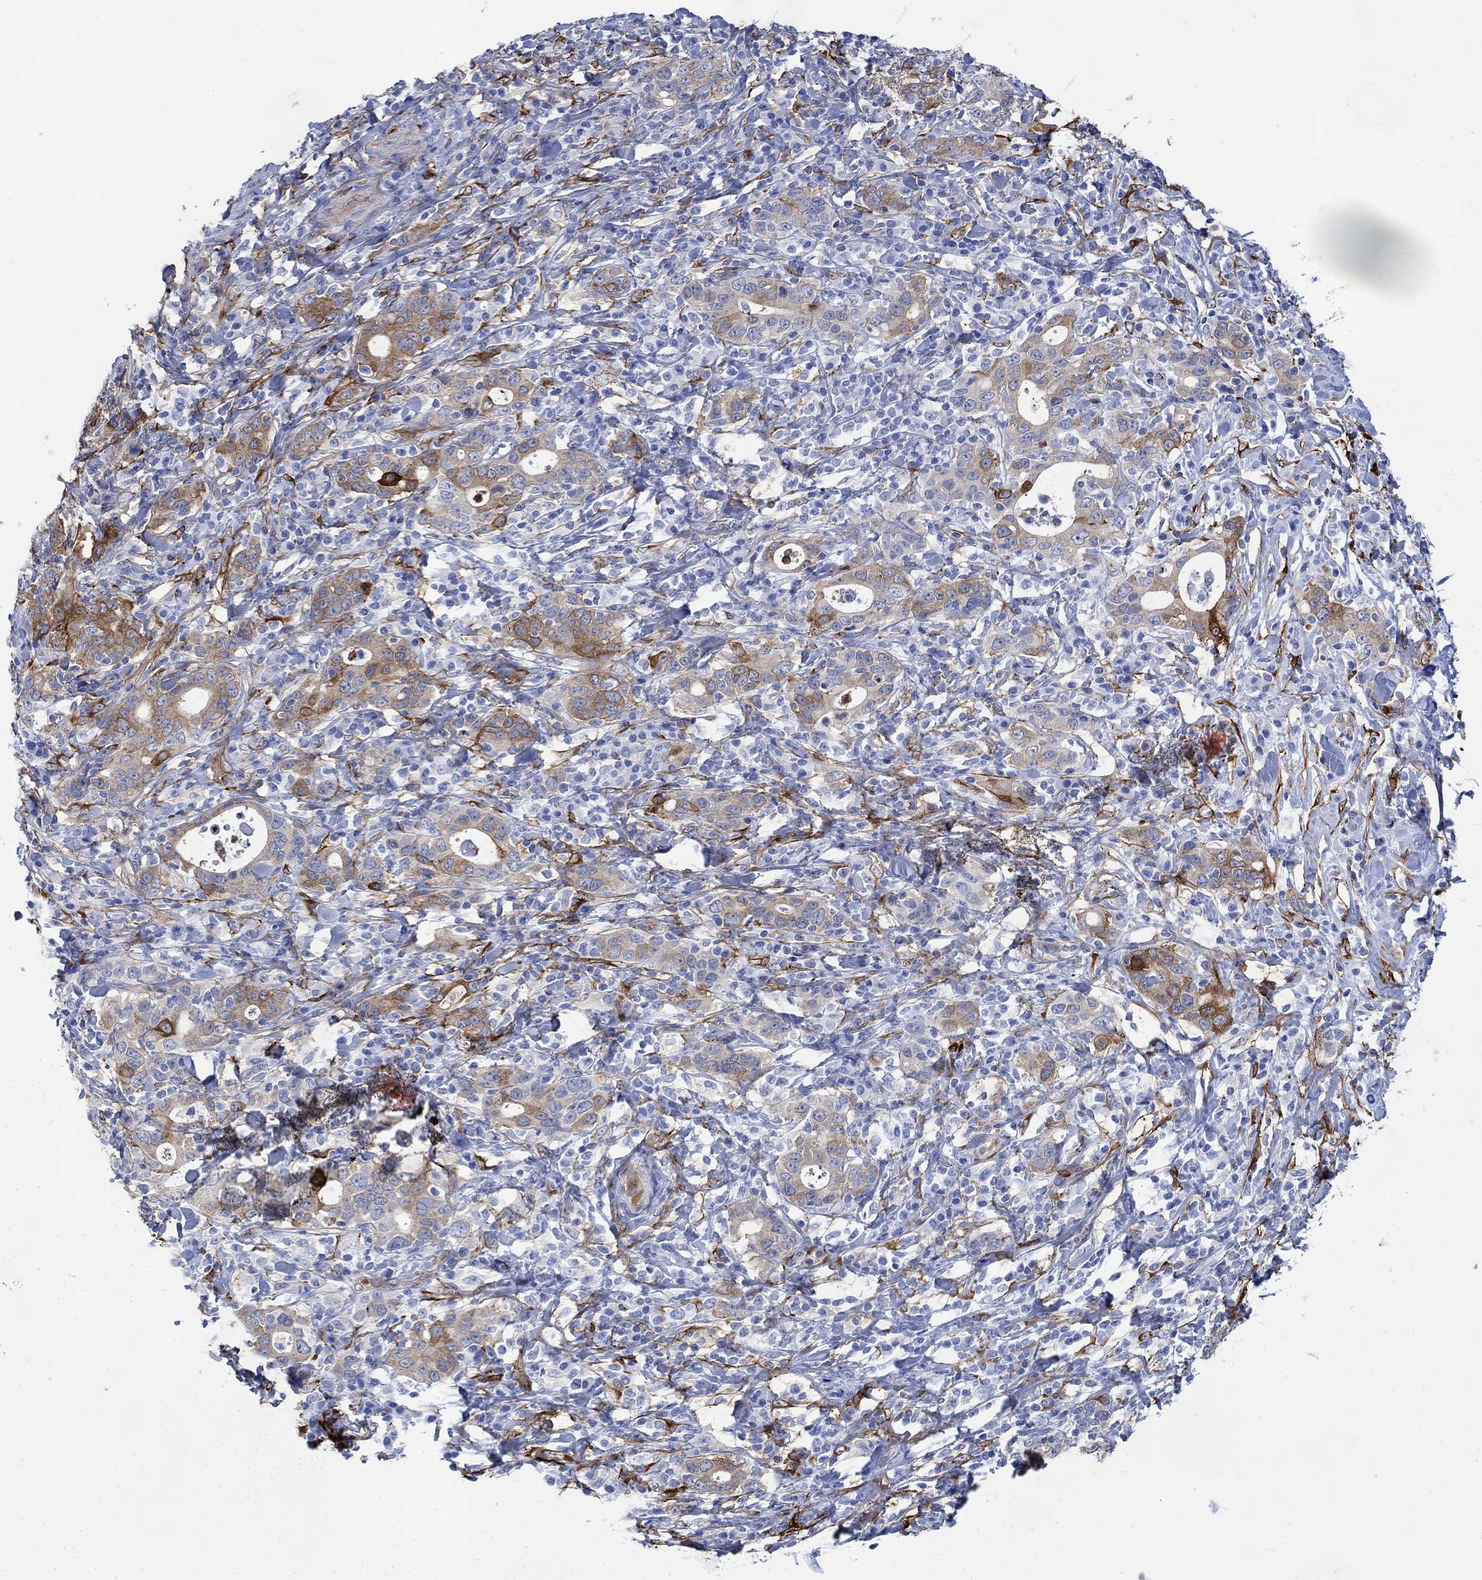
{"staining": {"intensity": "strong", "quantity": "<25%", "location": "cytoplasmic/membranous"}, "tissue": "stomach cancer", "cell_type": "Tumor cells", "image_type": "cancer", "snomed": [{"axis": "morphology", "description": "Adenocarcinoma, NOS"}, {"axis": "topography", "description": "Stomach"}], "caption": "Human adenocarcinoma (stomach) stained for a protein (brown) shows strong cytoplasmic/membranous positive staining in about <25% of tumor cells.", "gene": "TGM2", "patient": {"sex": "male", "age": 79}}